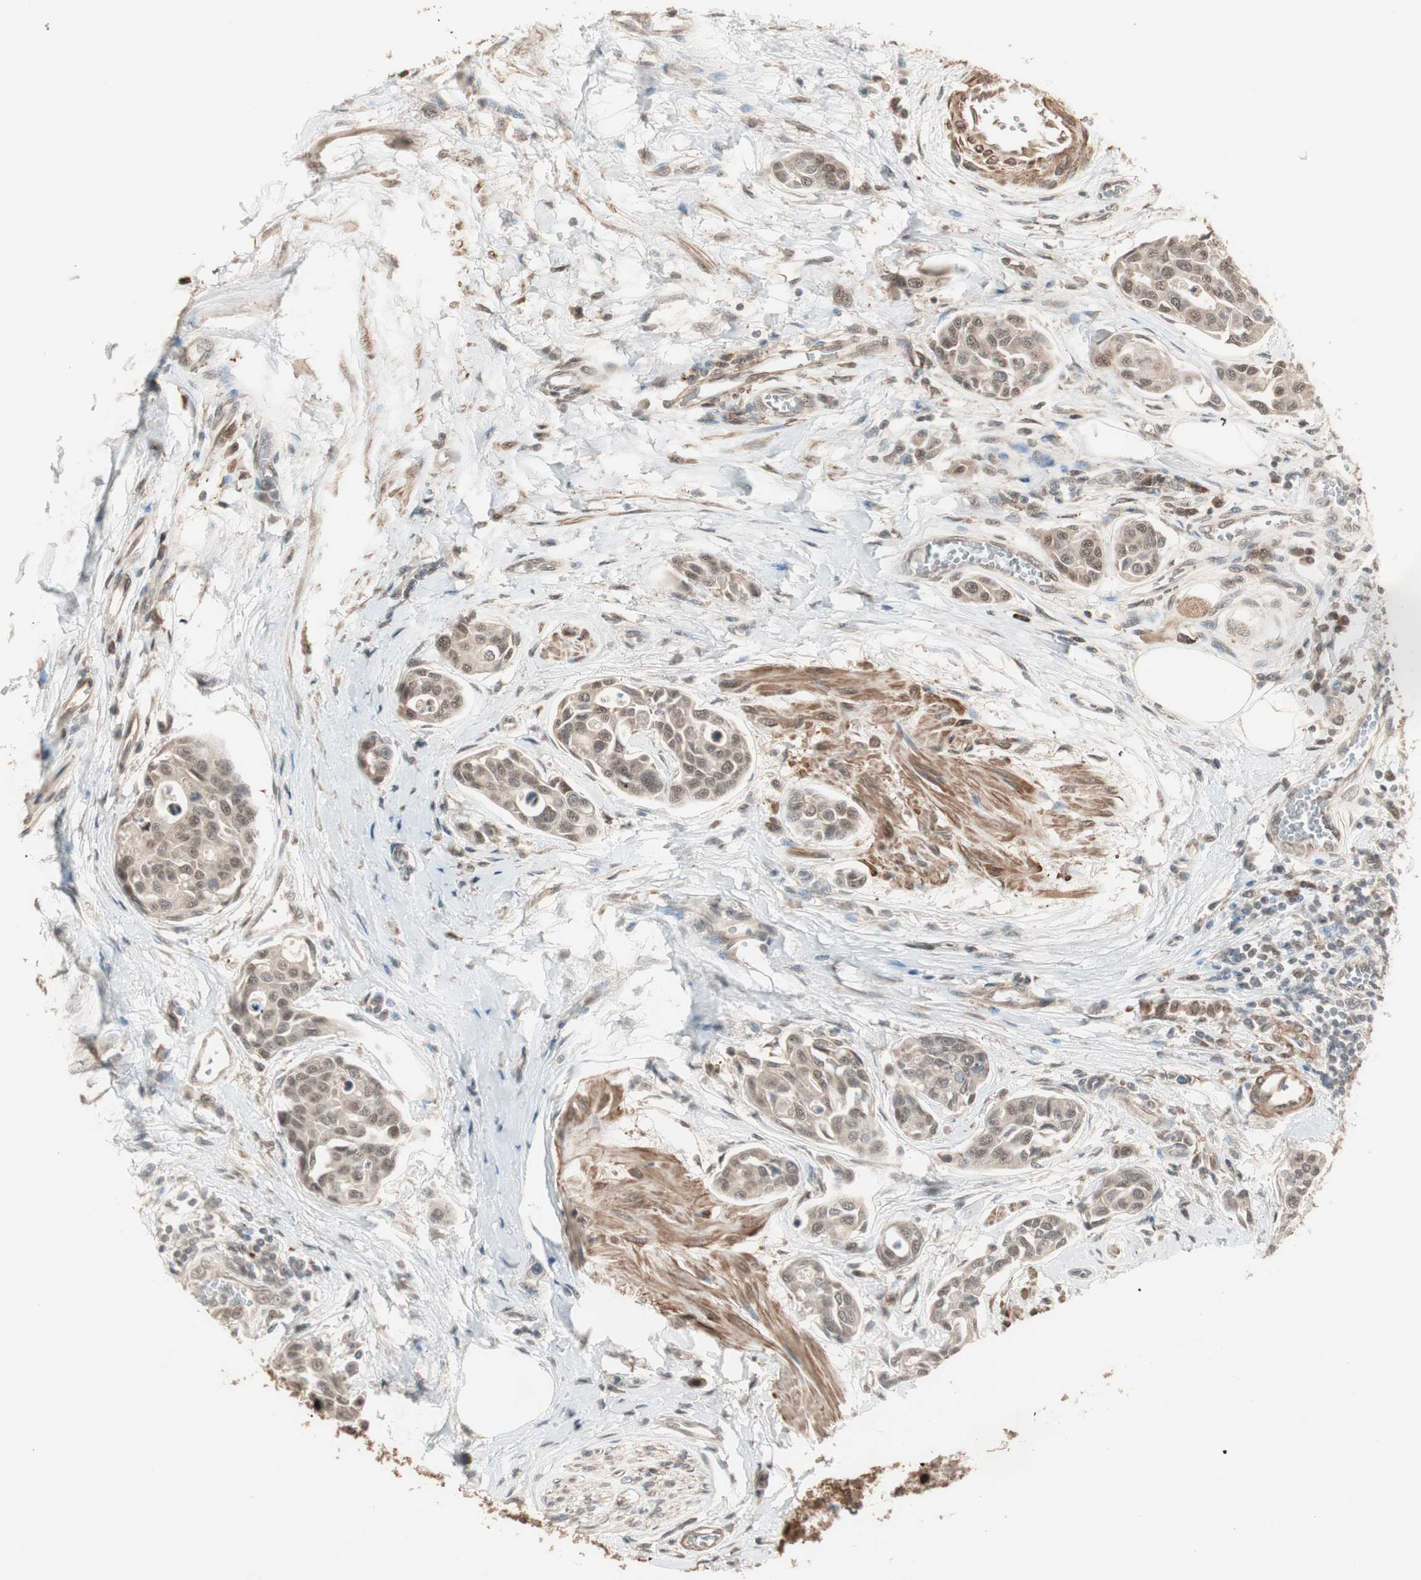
{"staining": {"intensity": "weak", "quantity": ">75%", "location": "cytoplasmic/membranous,nuclear"}, "tissue": "urothelial cancer", "cell_type": "Tumor cells", "image_type": "cancer", "snomed": [{"axis": "morphology", "description": "Urothelial carcinoma, High grade"}, {"axis": "topography", "description": "Urinary bladder"}], "caption": "About >75% of tumor cells in human high-grade urothelial carcinoma display weak cytoplasmic/membranous and nuclear protein positivity as visualized by brown immunohistochemical staining.", "gene": "ZSCAN31", "patient": {"sex": "male", "age": 78}}